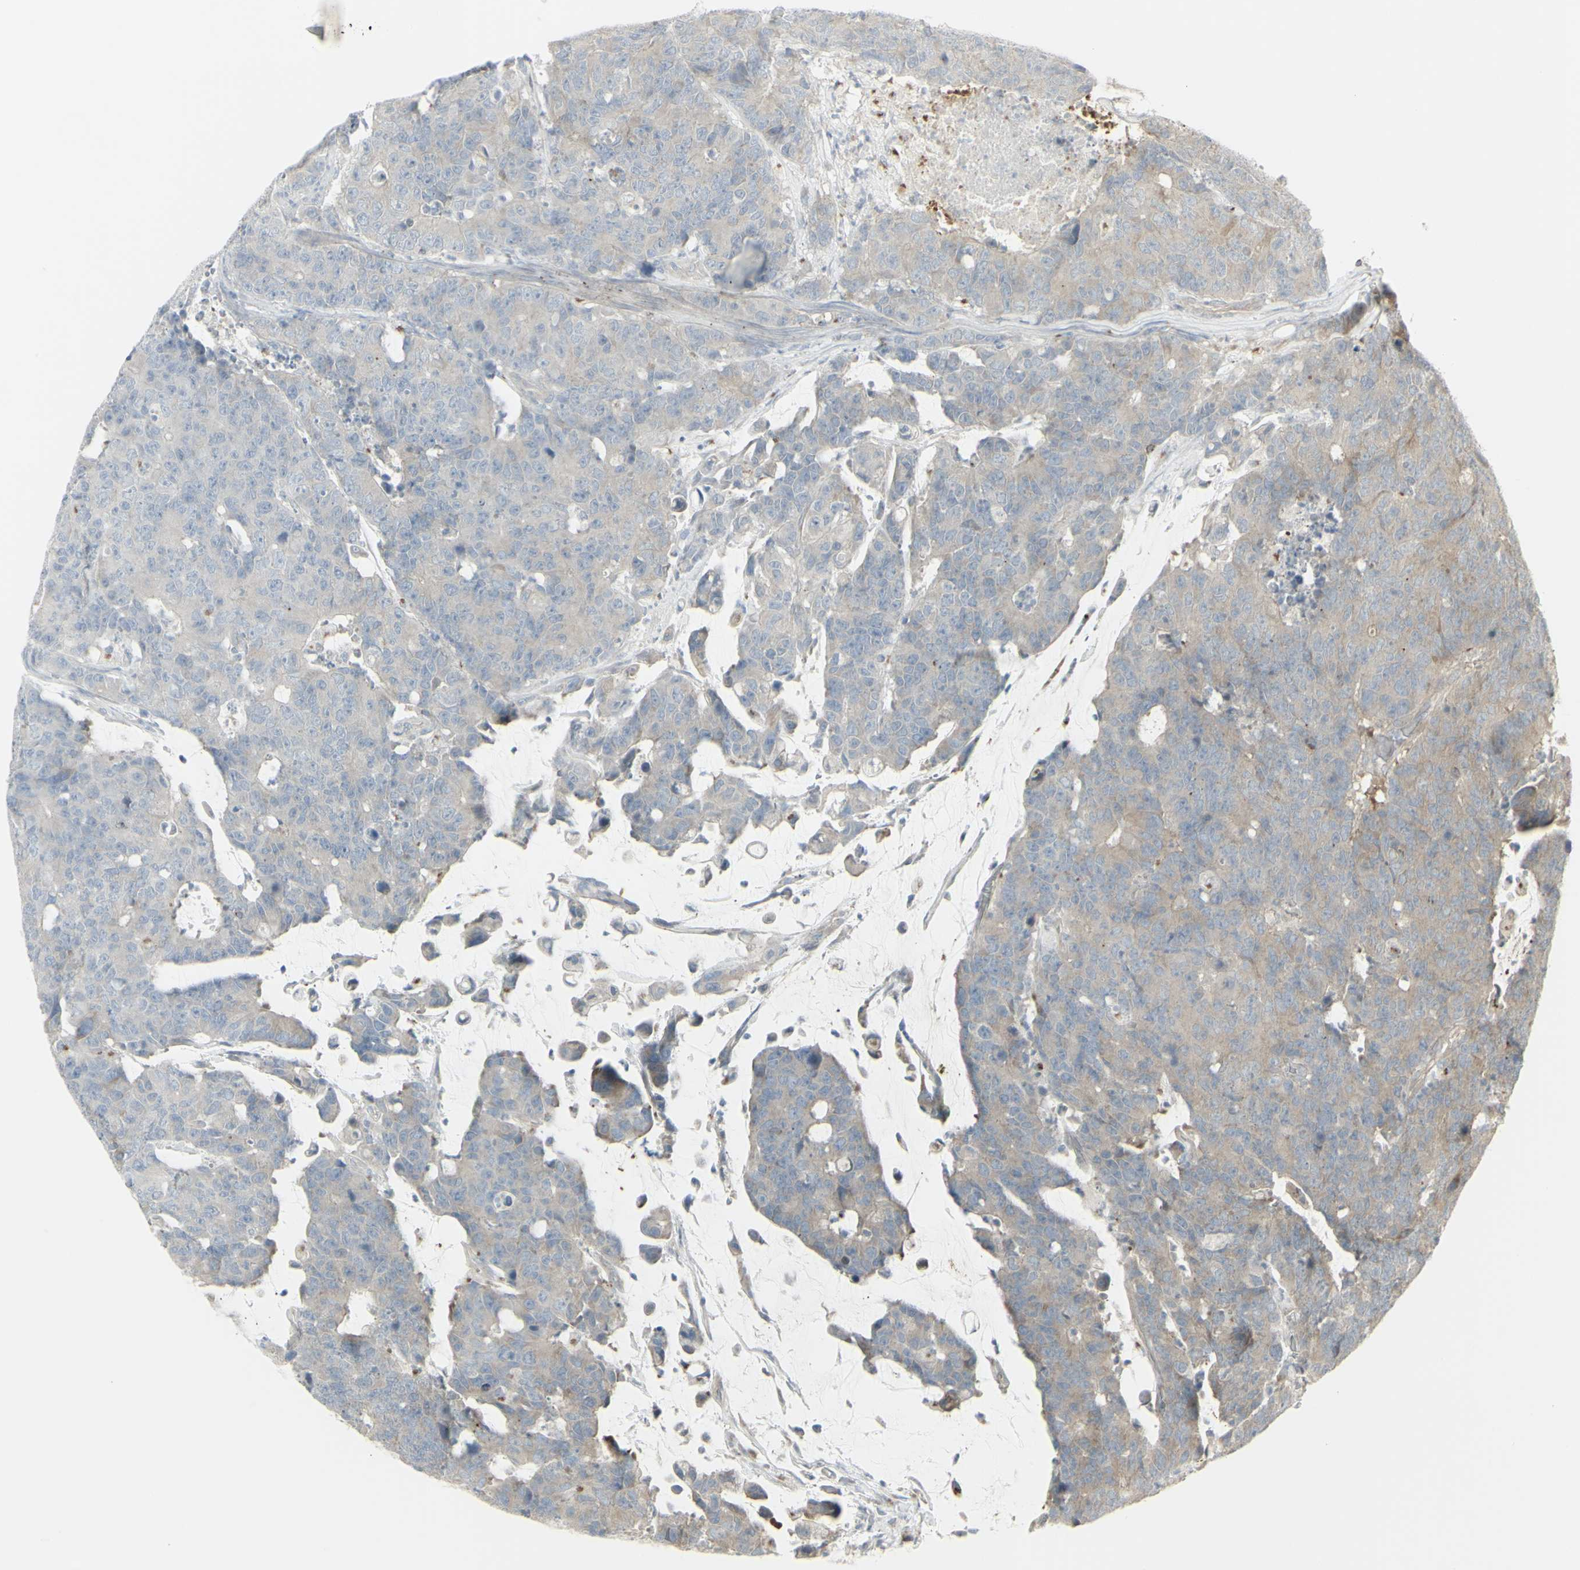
{"staining": {"intensity": "negative", "quantity": "none", "location": "none"}, "tissue": "colorectal cancer", "cell_type": "Tumor cells", "image_type": "cancer", "snomed": [{"axis": "morphology", "description": "Adenocarcinoma, NOS"}, {"axis": "topography", "description": "Colon"}], "caption": "The histopathology image demonstrates no significant staining in tumor cells of colorectal adenocarcinoma. (Immunohistochemistry, brightfield microscopy, high magnification).", "gene": "GALNT6", "patient": {"sex": "female", "age": 86}}